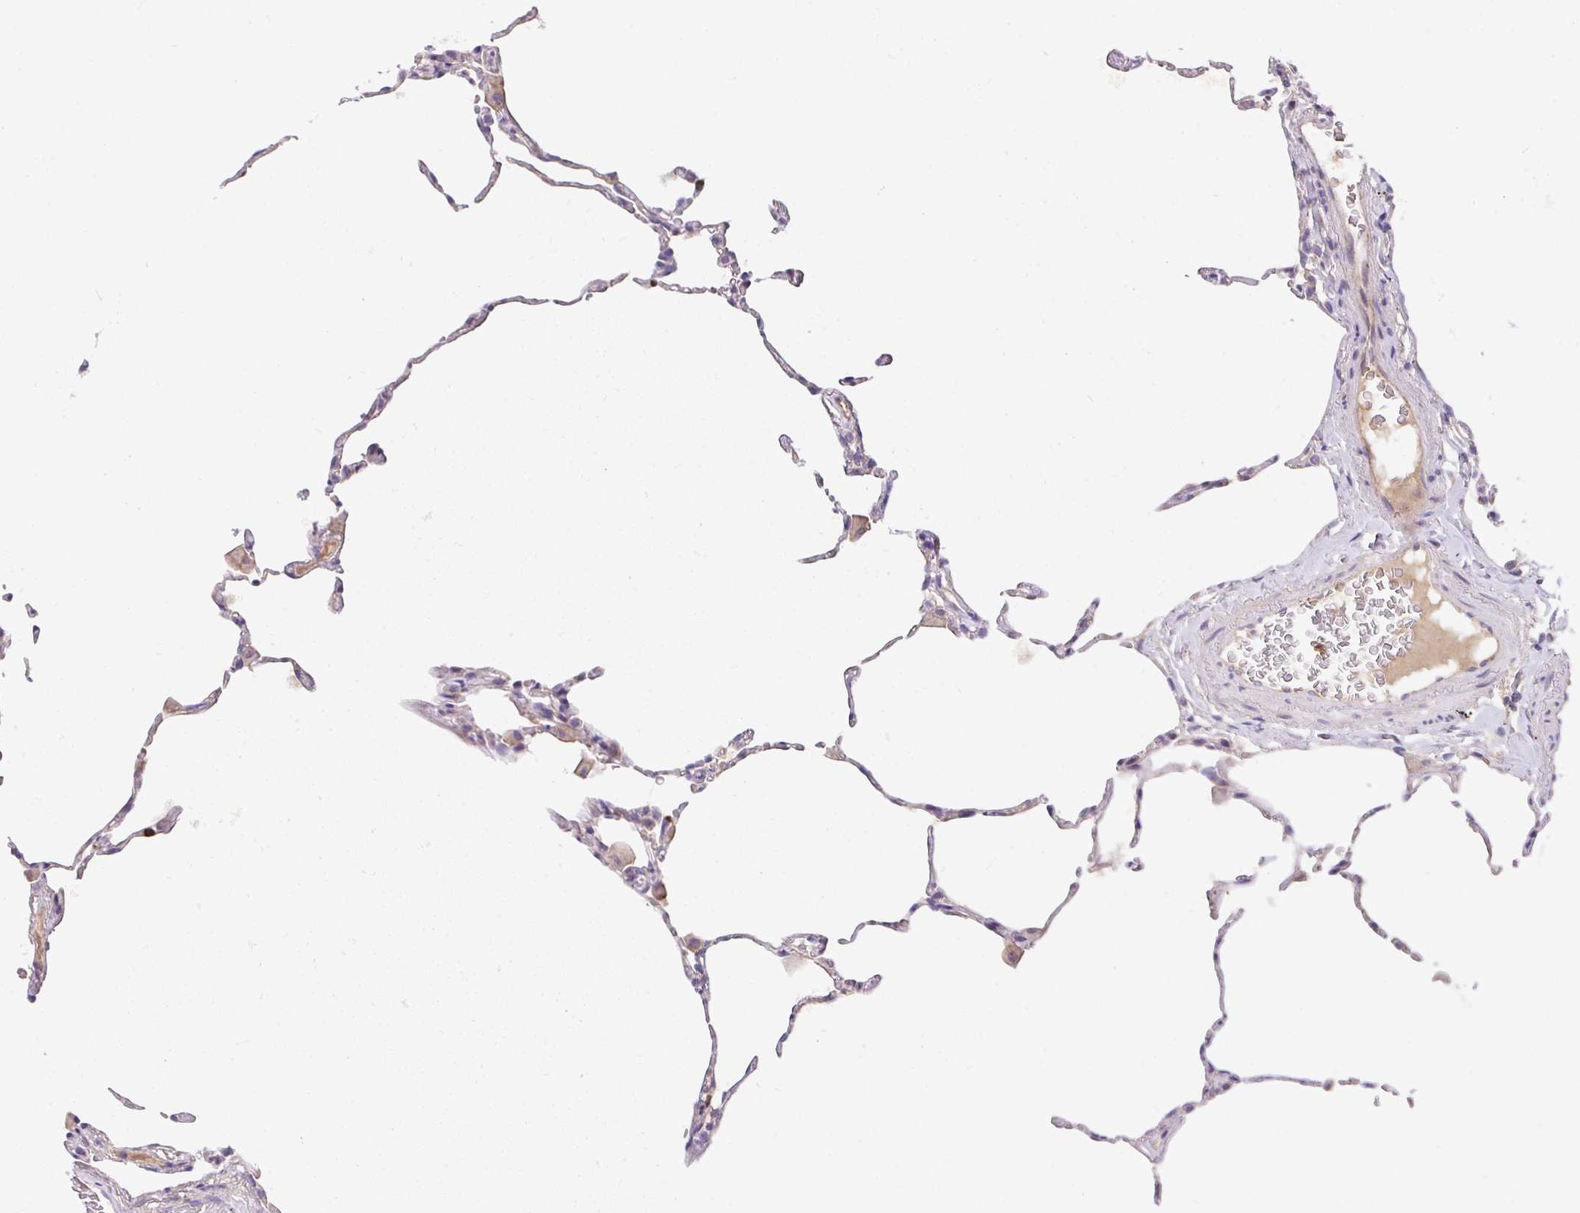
{"staining": {"intensity": "negative", "quantity": "none", "location": "none"}, "tissue": "lung", "cell_type": "Alveolar cells", "image_type": "normal", "snomed": [{"axis": "morphology", "description": "Normal tissue, NOS"}, {"axis": "topography", "description": "Lung"}], "caption": "IHC of normal human lung reveals no staining in alveolar cells.", "gene": "CRISP3", "patient": {"sex": "female", "age": 57}}